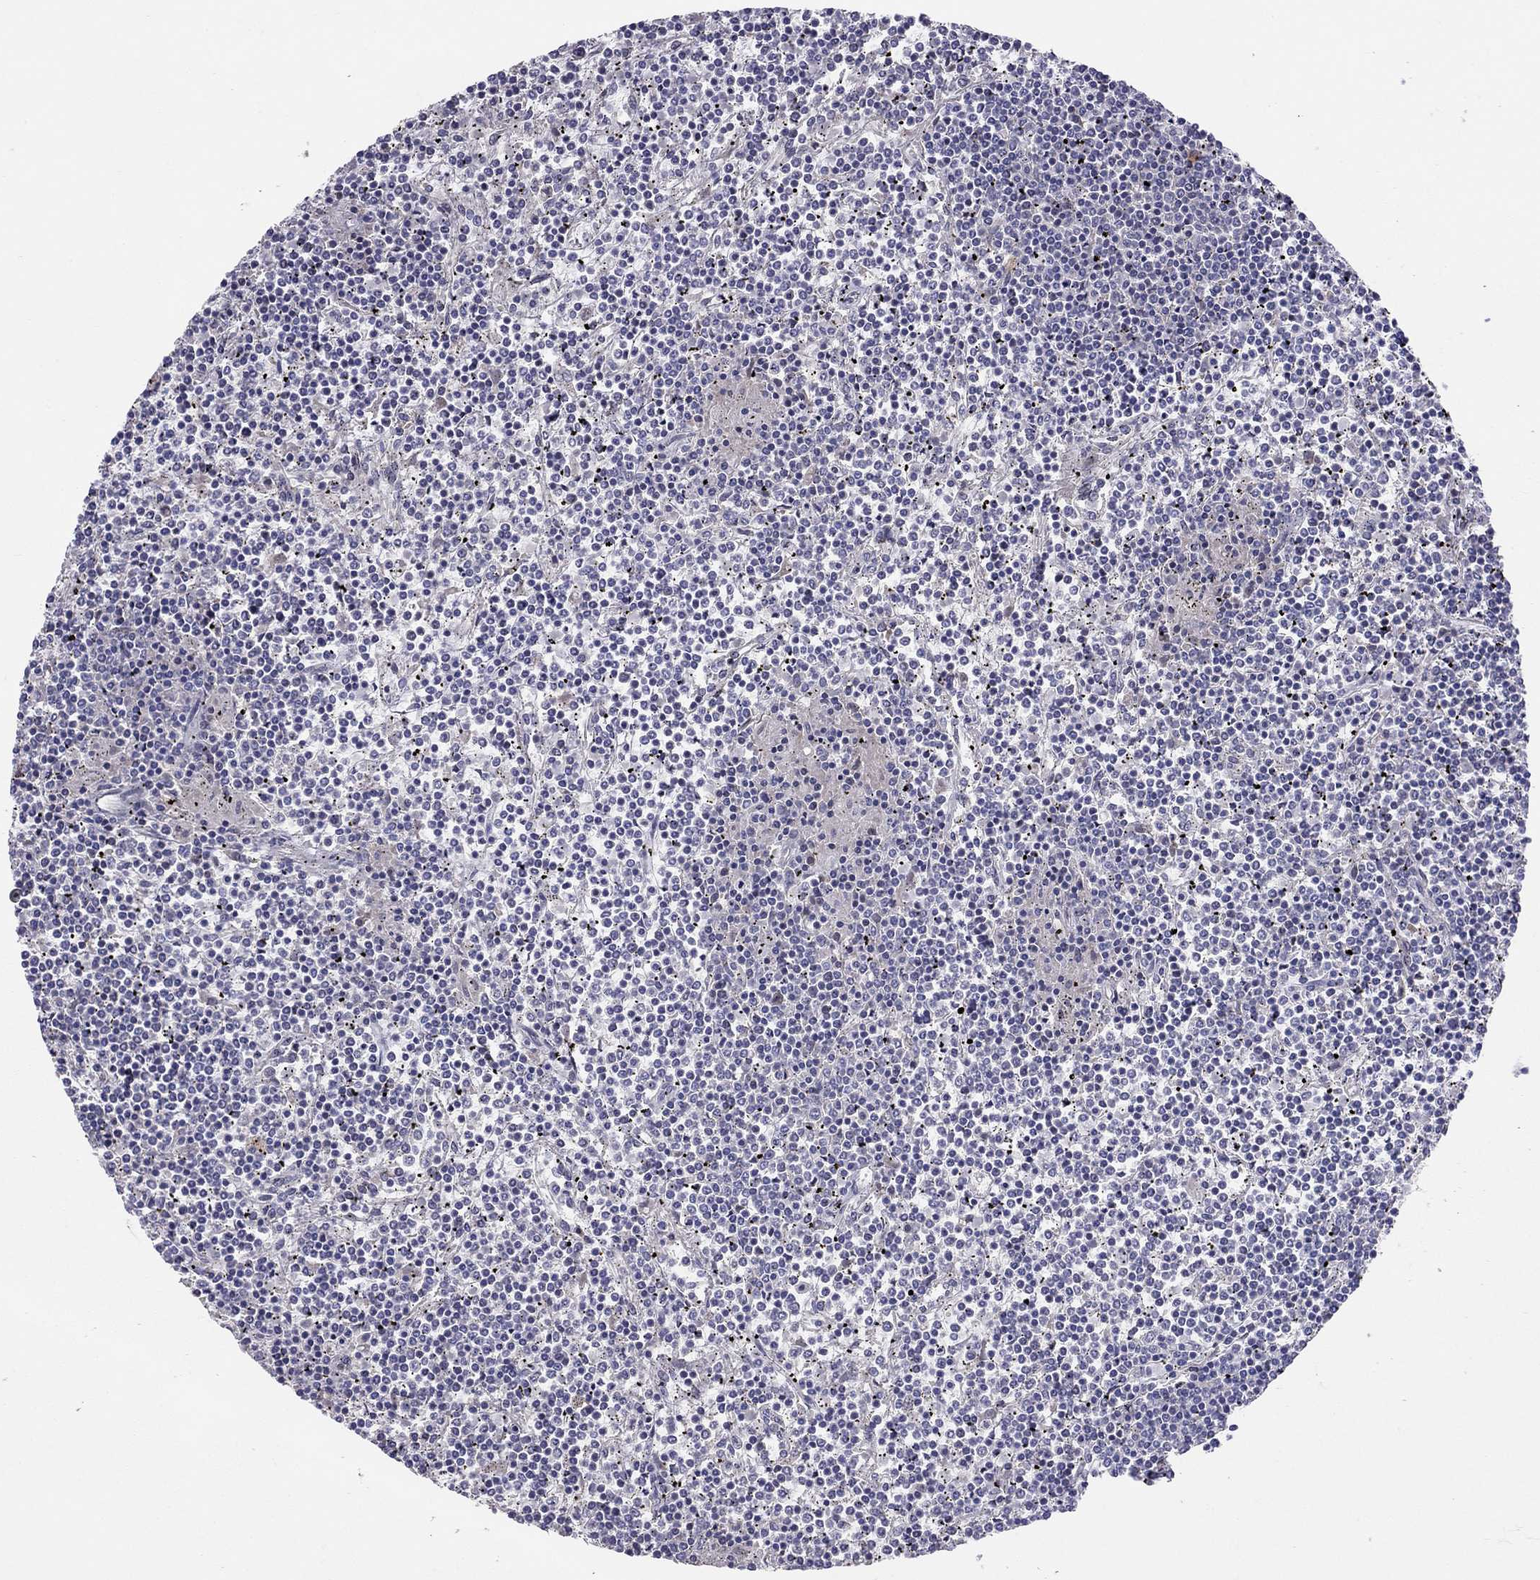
{"staining": {"intensity": "negative", "quantity": "none", "location": "none"}, "tissue": "lymphoma", "cell_type": "Tumor cells", "image_type": "cancer", "snomed": [{"axis": "morphology", "description": "Malignant lymphoma, non-Hodgkin's type, Low grade"}, {"axis": "topography", "description": "Spleen"}], "caption": "Low-grade malignant lymphoma, non-Hodgkin's type was stained to show a protein in brown. There is no significant staining in tumor cells.", "gene": "SYTL2", "patient": {"sex": "female", "age": 19}}